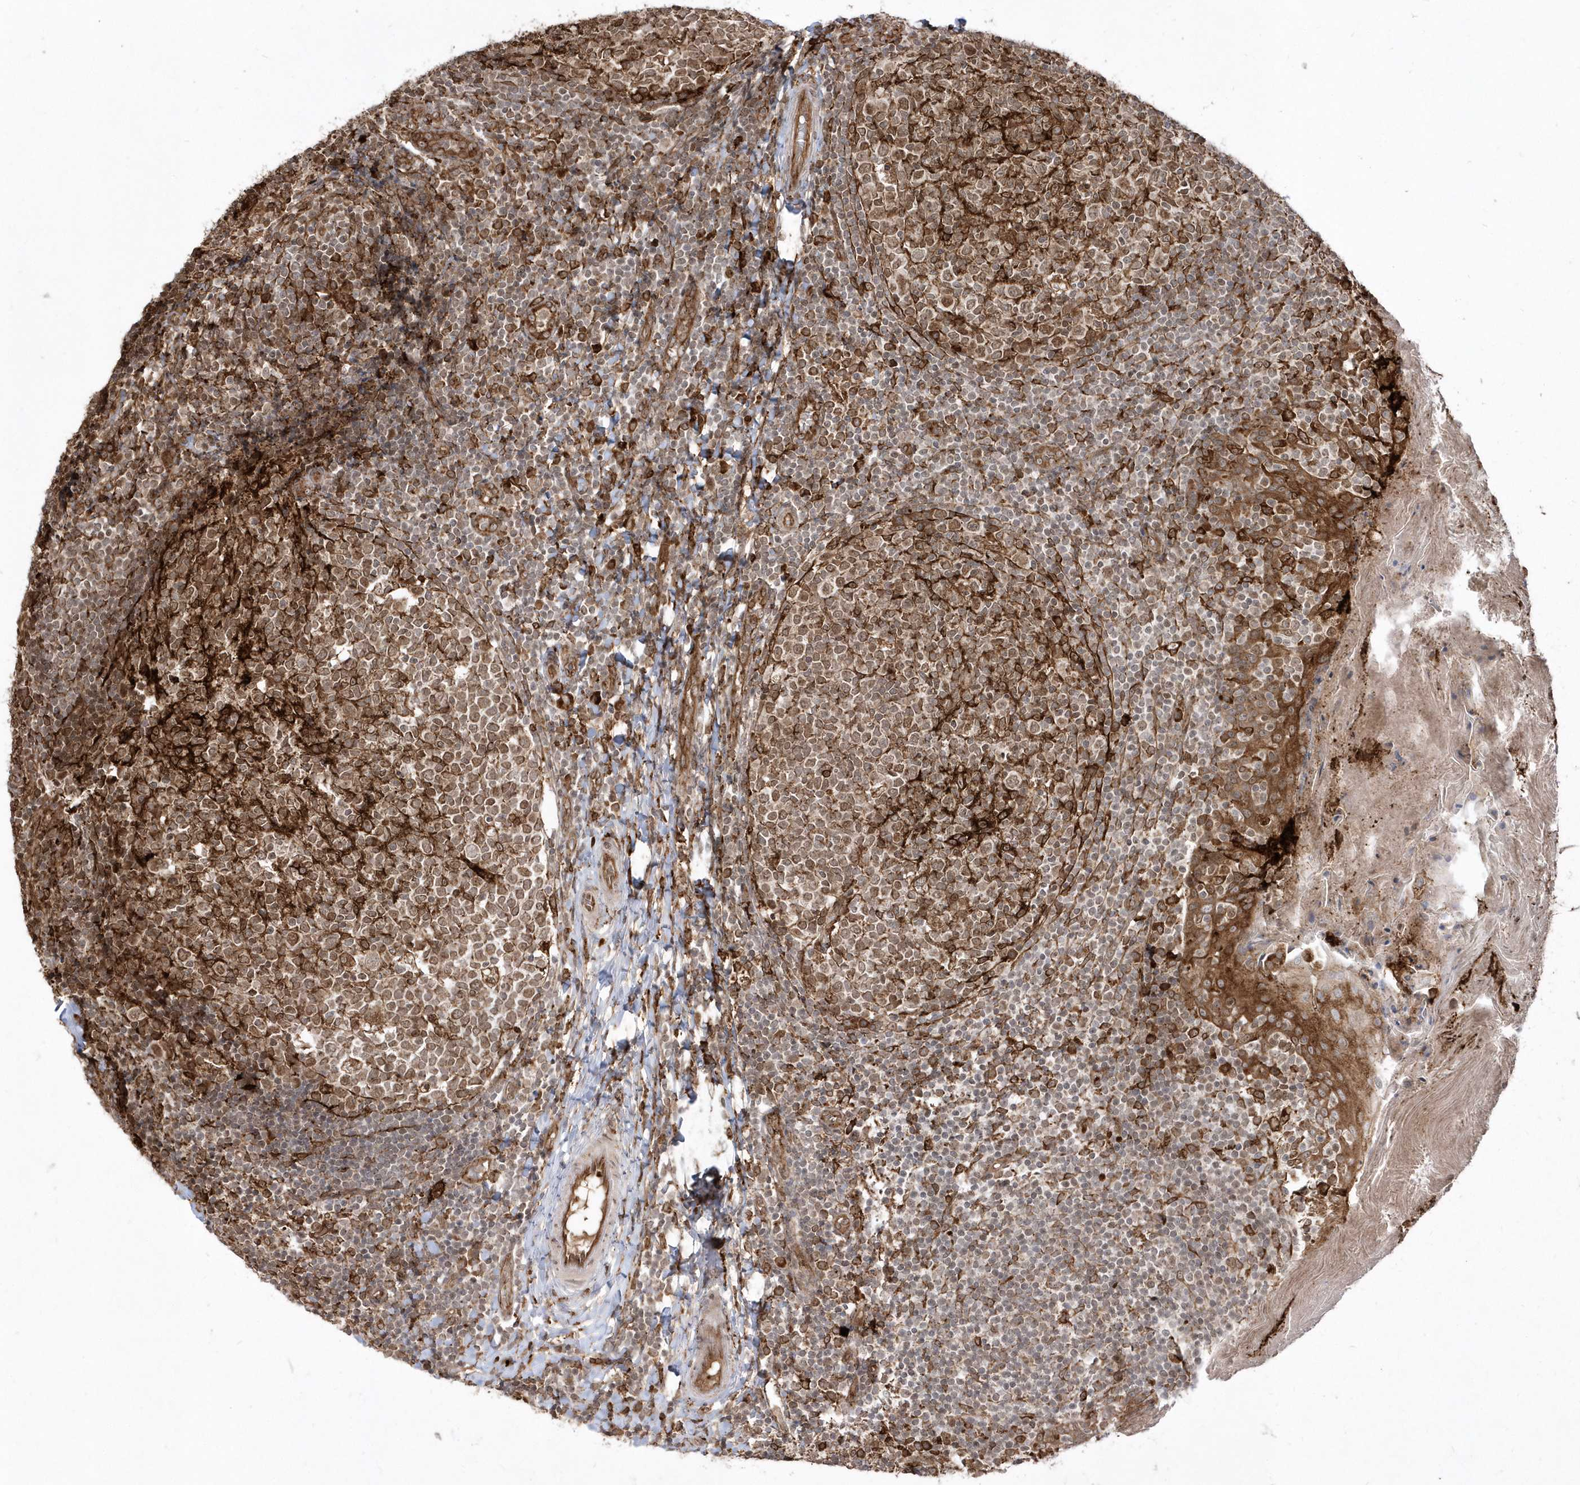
{"staining": {"intensity": "moderate", "quantity": ">75%", "location": "cytoplasmic/membranous"}, "tissue": "tonsil", "cell_type": "Germinal center cells", "image_type": "normal", "snomed": [{"axis": "morphology", "description": "Normal tissue, NOS"}, {"axis": "topography", "description": "Tonsil"}], "caption": "Immunohistochemistry of normal tonsil demonstrates medium levels of moderate cytoplasmic/membranous expression in about >75% of germinal center cells.", "gene": "EPC2", "patient": {"sex": "female", "age": 19}}